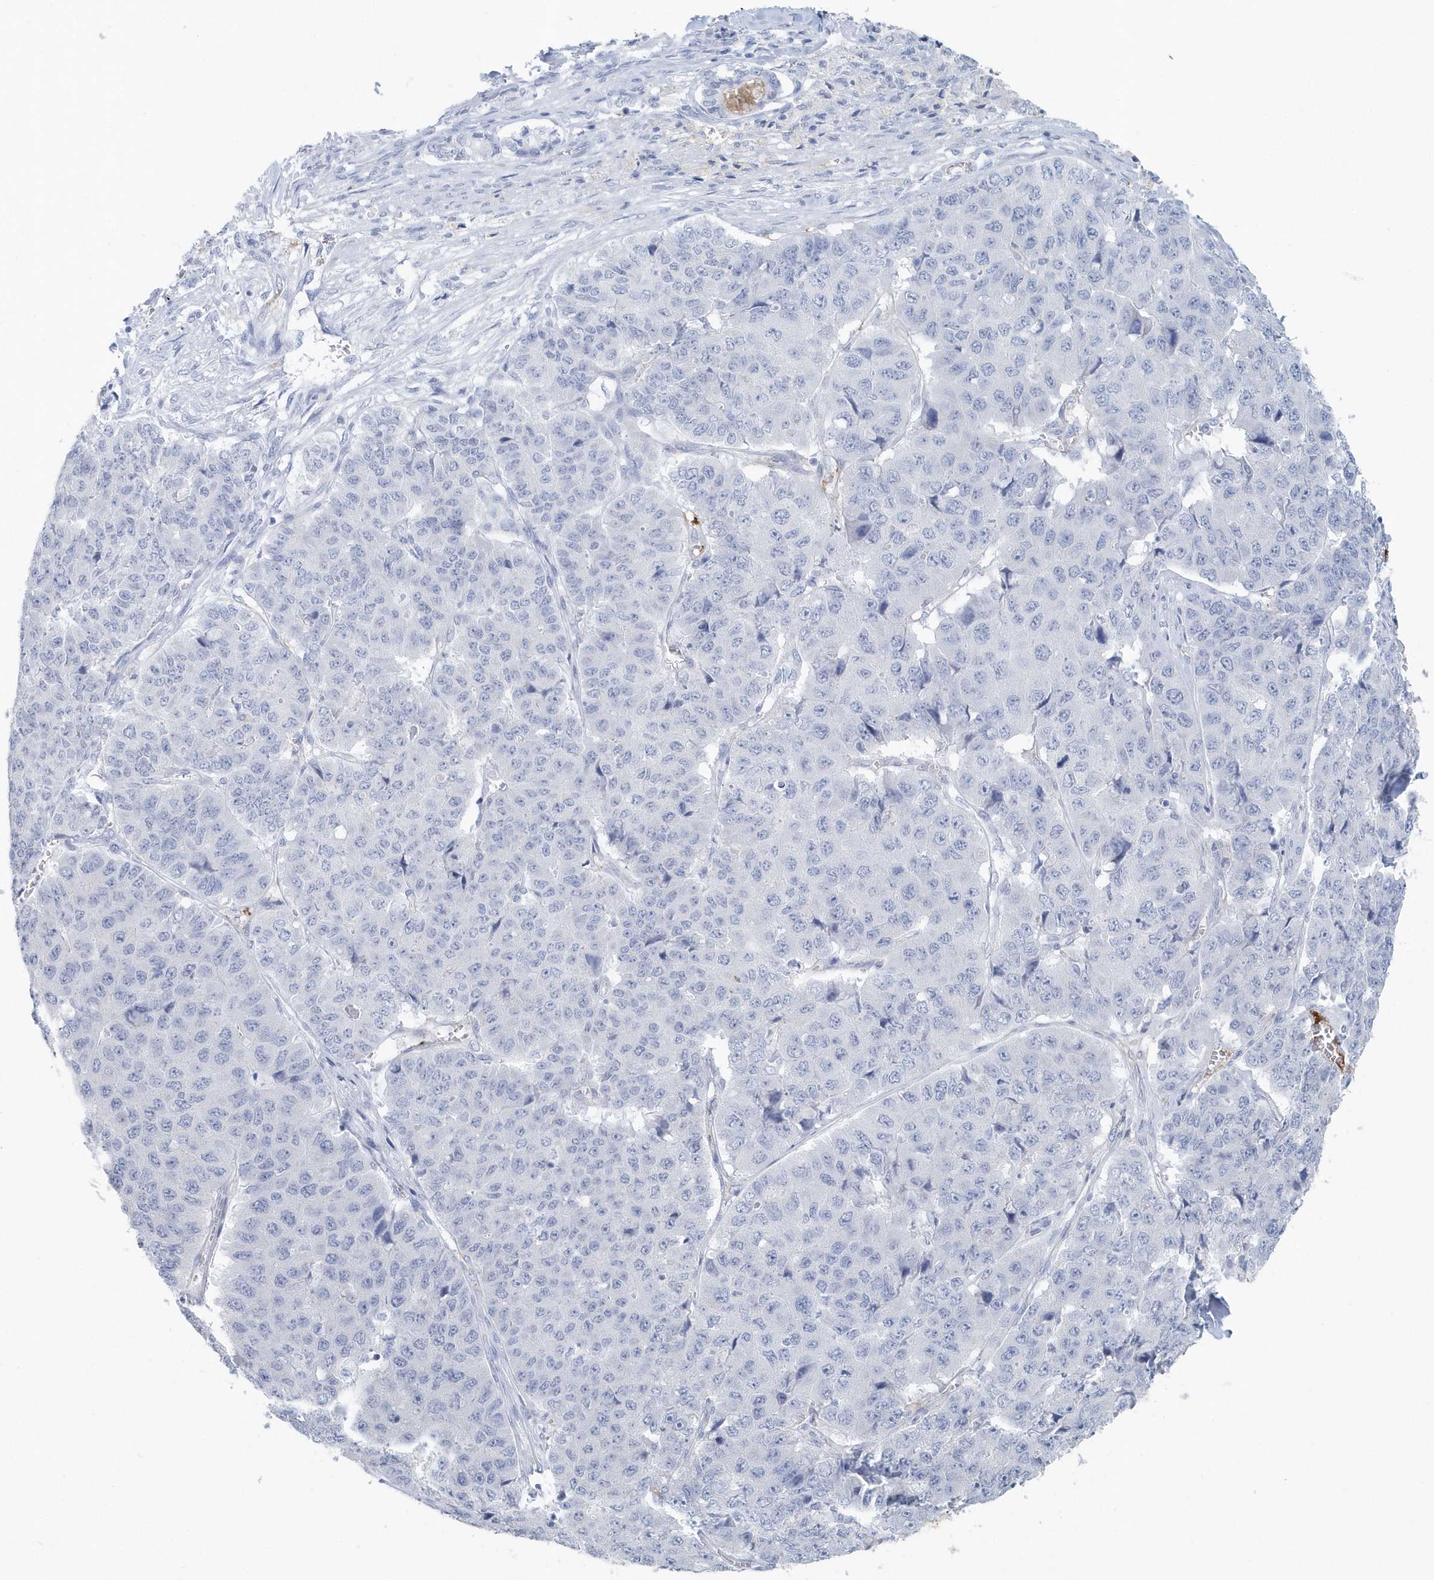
{"staining": {"intensity": "negative", "quantity": "none", "location": "none"}, "tissue": "pancreatic cancer", "cell_type": "Tumor cells", "image_type": "cancer", "snomed": [{"axis": "morphology", "description": "Adenocarcinoma, NOS"}, {"axis": "topography", "description": "Pancreas"}], "caption": "This is an immunohistochemistry (IHC) image of human pancreatic adenocarcinoma. There is no expression in tumor cells.", "gene": "JCHAIN", "patient": {"sex": "male", "age": 50}}